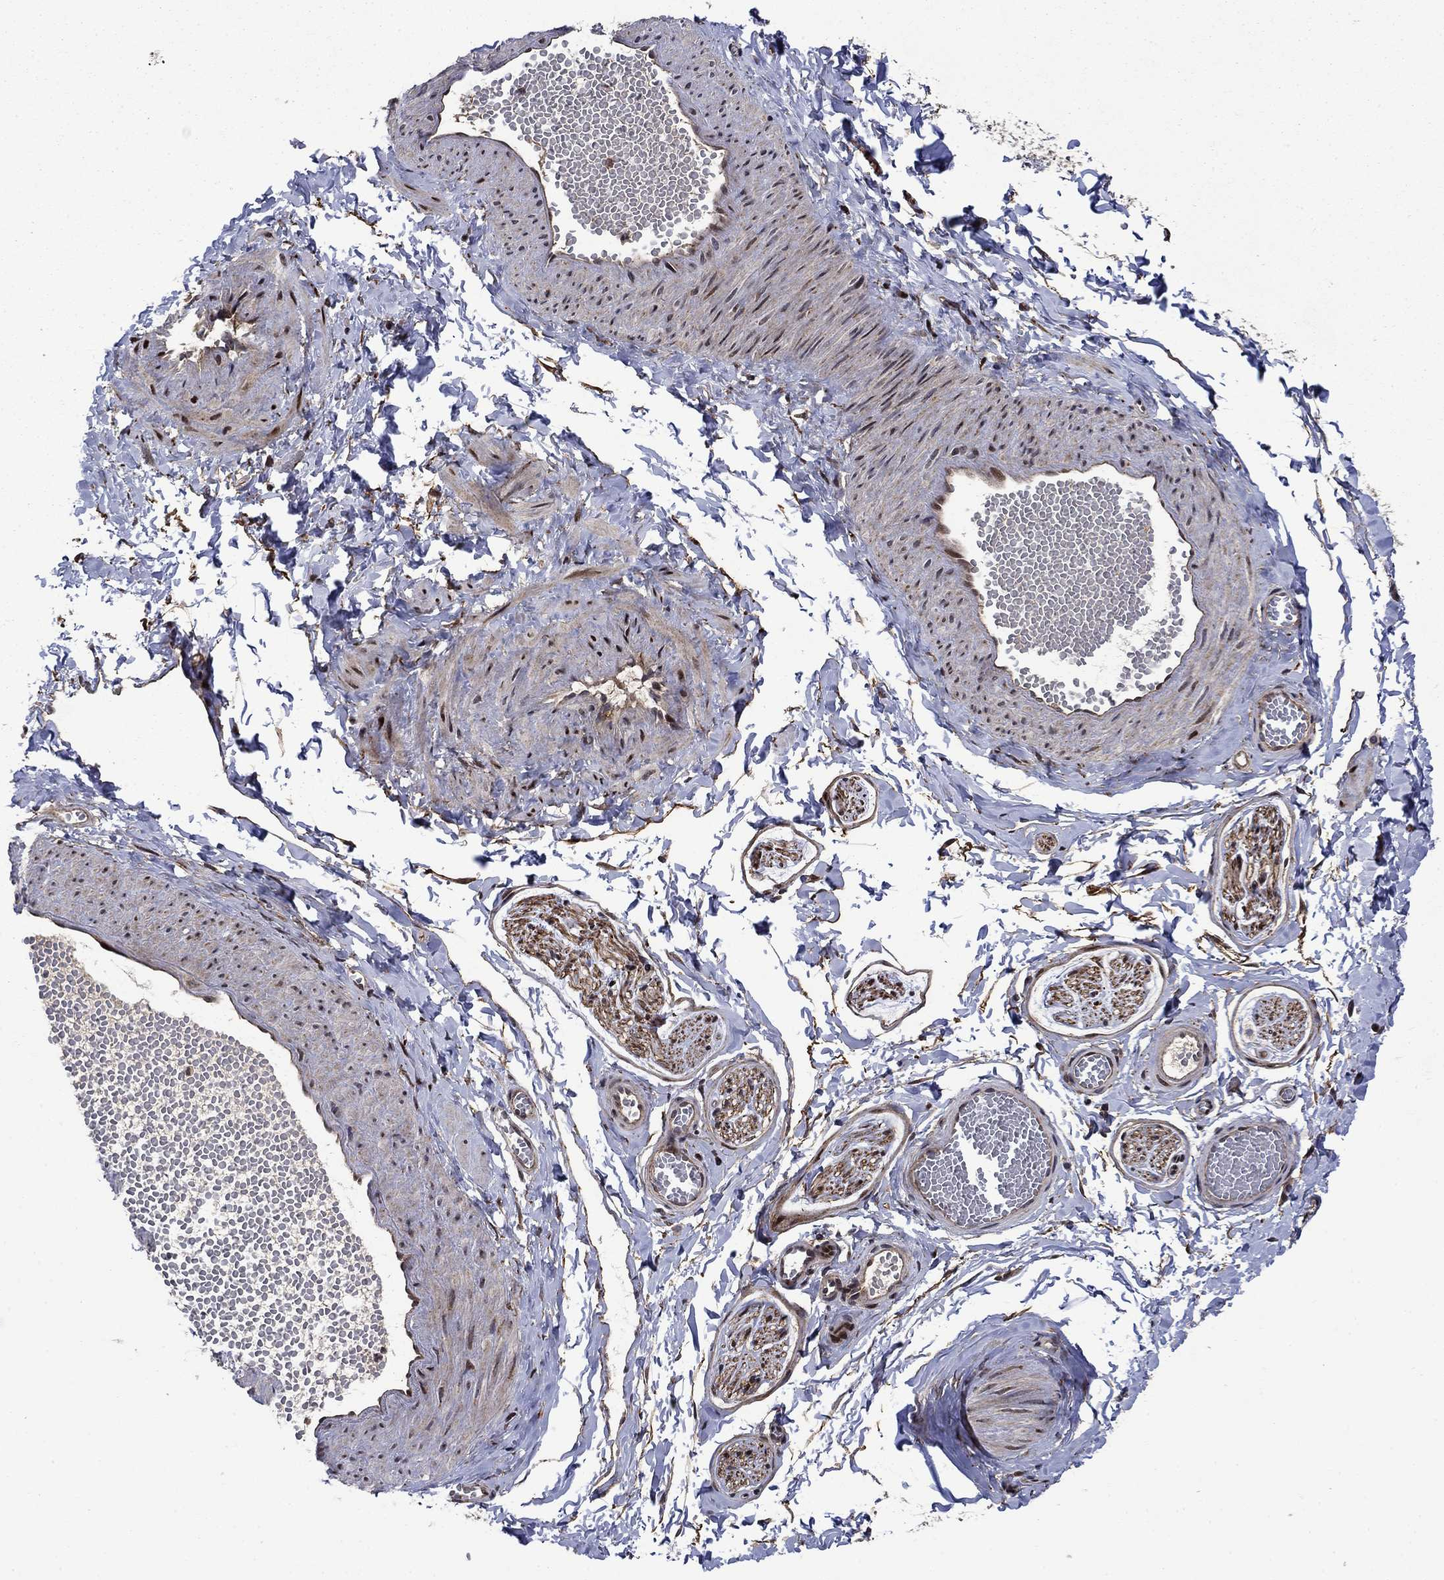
{"staining": {"intensity": "moderate", "quantity": ">75%", "location": "nuclear"}, "tissue": "adipose tissue", "cell_type": "Adipocytes", "image_type": "normal", "snomed": [{"axis": "morphology", "description": "Normal tissue, NOS"}, {"axis": "topography", "description": "Smooth muscle"}, {"axis": "topography", "description": "Peripheral nerve tissue"}], "caption": "The histopathology image exhibits a brown stain indicating the presence of a protein in the nuclear of adipocytes in adipose tissue. The staining was performed using DAB to visualize the protein expression in brown, while the nuclei were stained in blue with hematoxylin (Magnification: 20x).", "gene": "AGTPBP1", "patient": {"sex": "male", "age": 22}}